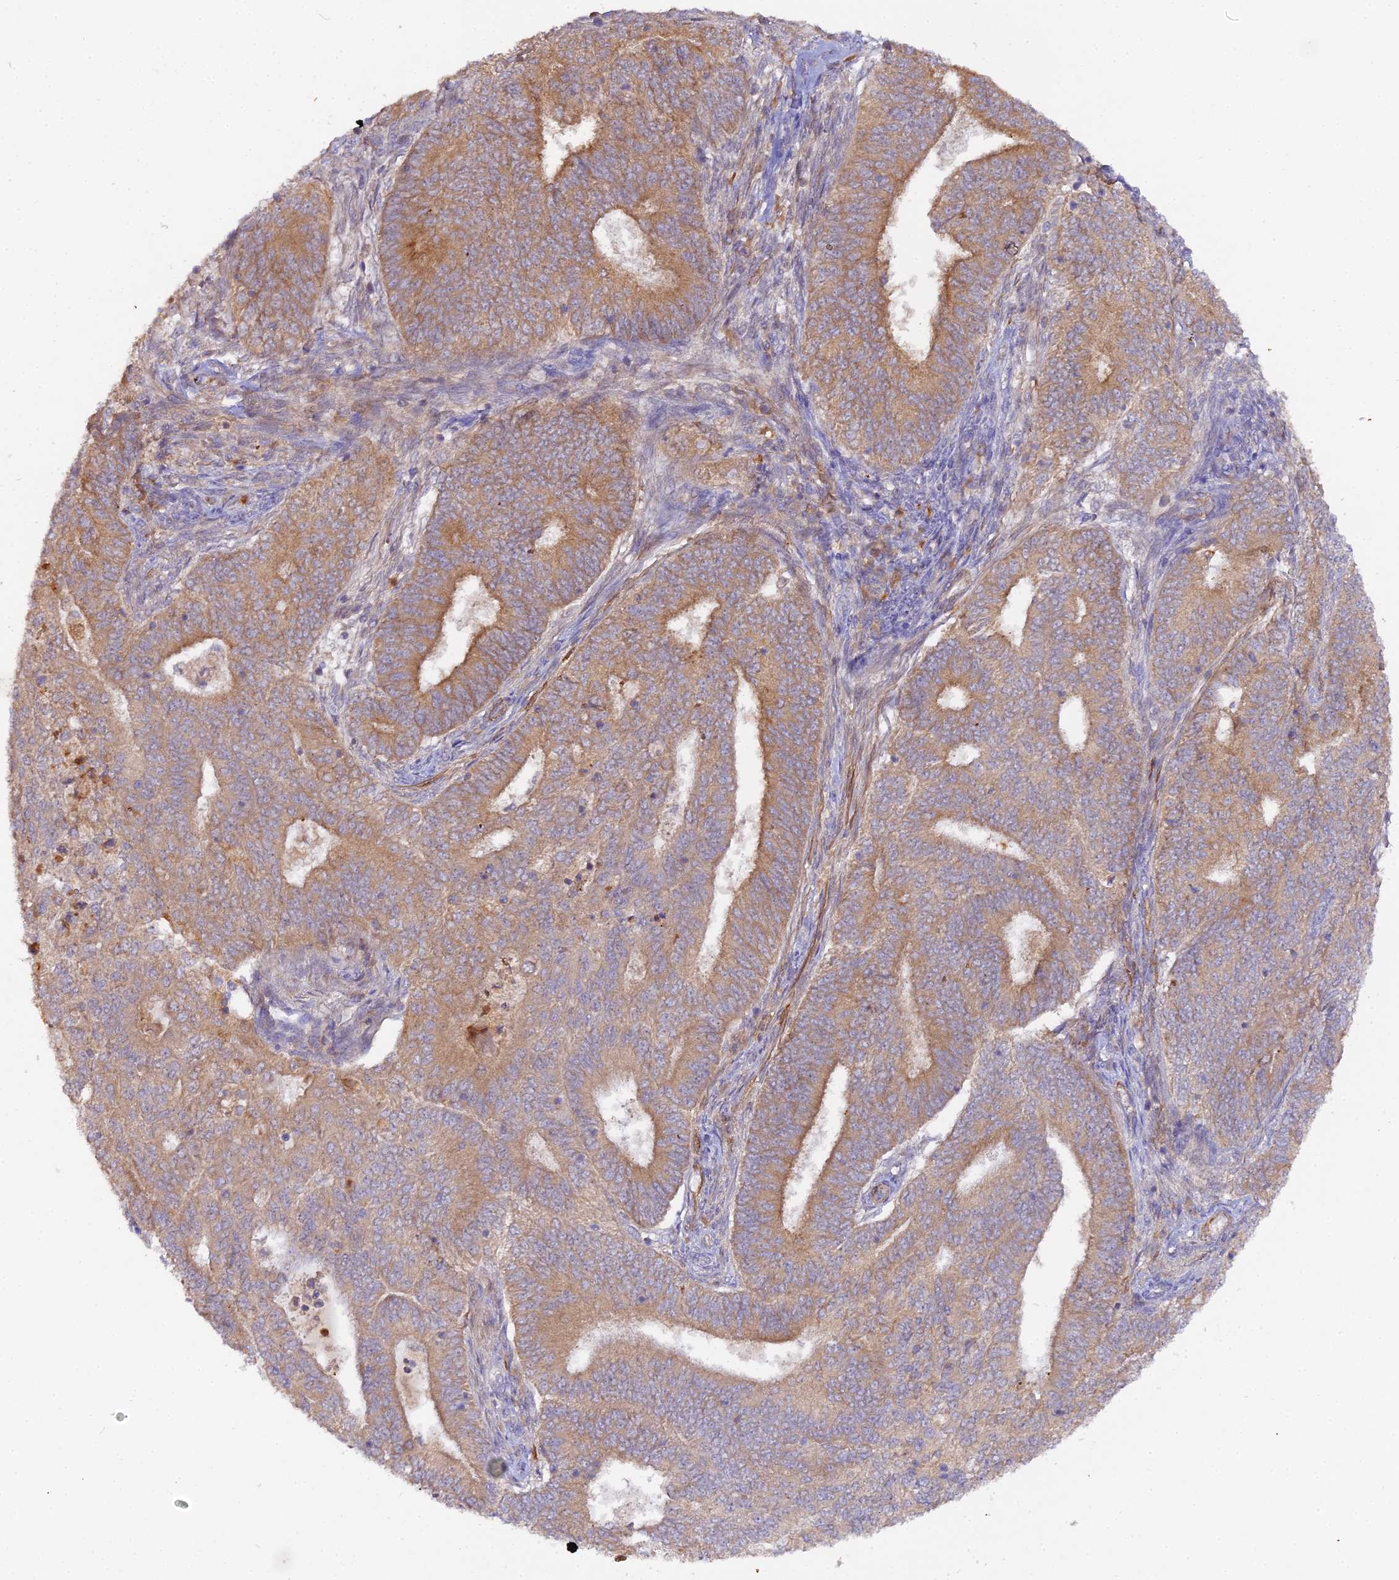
{"staining": {"intensity": "moderate", "quantity": ">75%", "location": "cytoplasmic/membranous"}, "tissue": "endometrial cancer", "cell_type": "Tumor cells", "image_type": "cancer", "snomed": [{"axis": "morphology", "description": "Adenocarcinoma, NOS"}, {"axis": "topography", "description": "Endometrium"}], "caption": "IHC (DAB) staining of endometrial adenocarcinoma reveals moderate cytoplasmic/membranous protein expression in approximately >75% of tumor cells. The staining is performed using DAB brown chromogen to label protein expression. The nuclei are counter-stained blue using hematoxylin.", "gene": "TRIM26", "patient": {"sex": "female", "age": 62}}